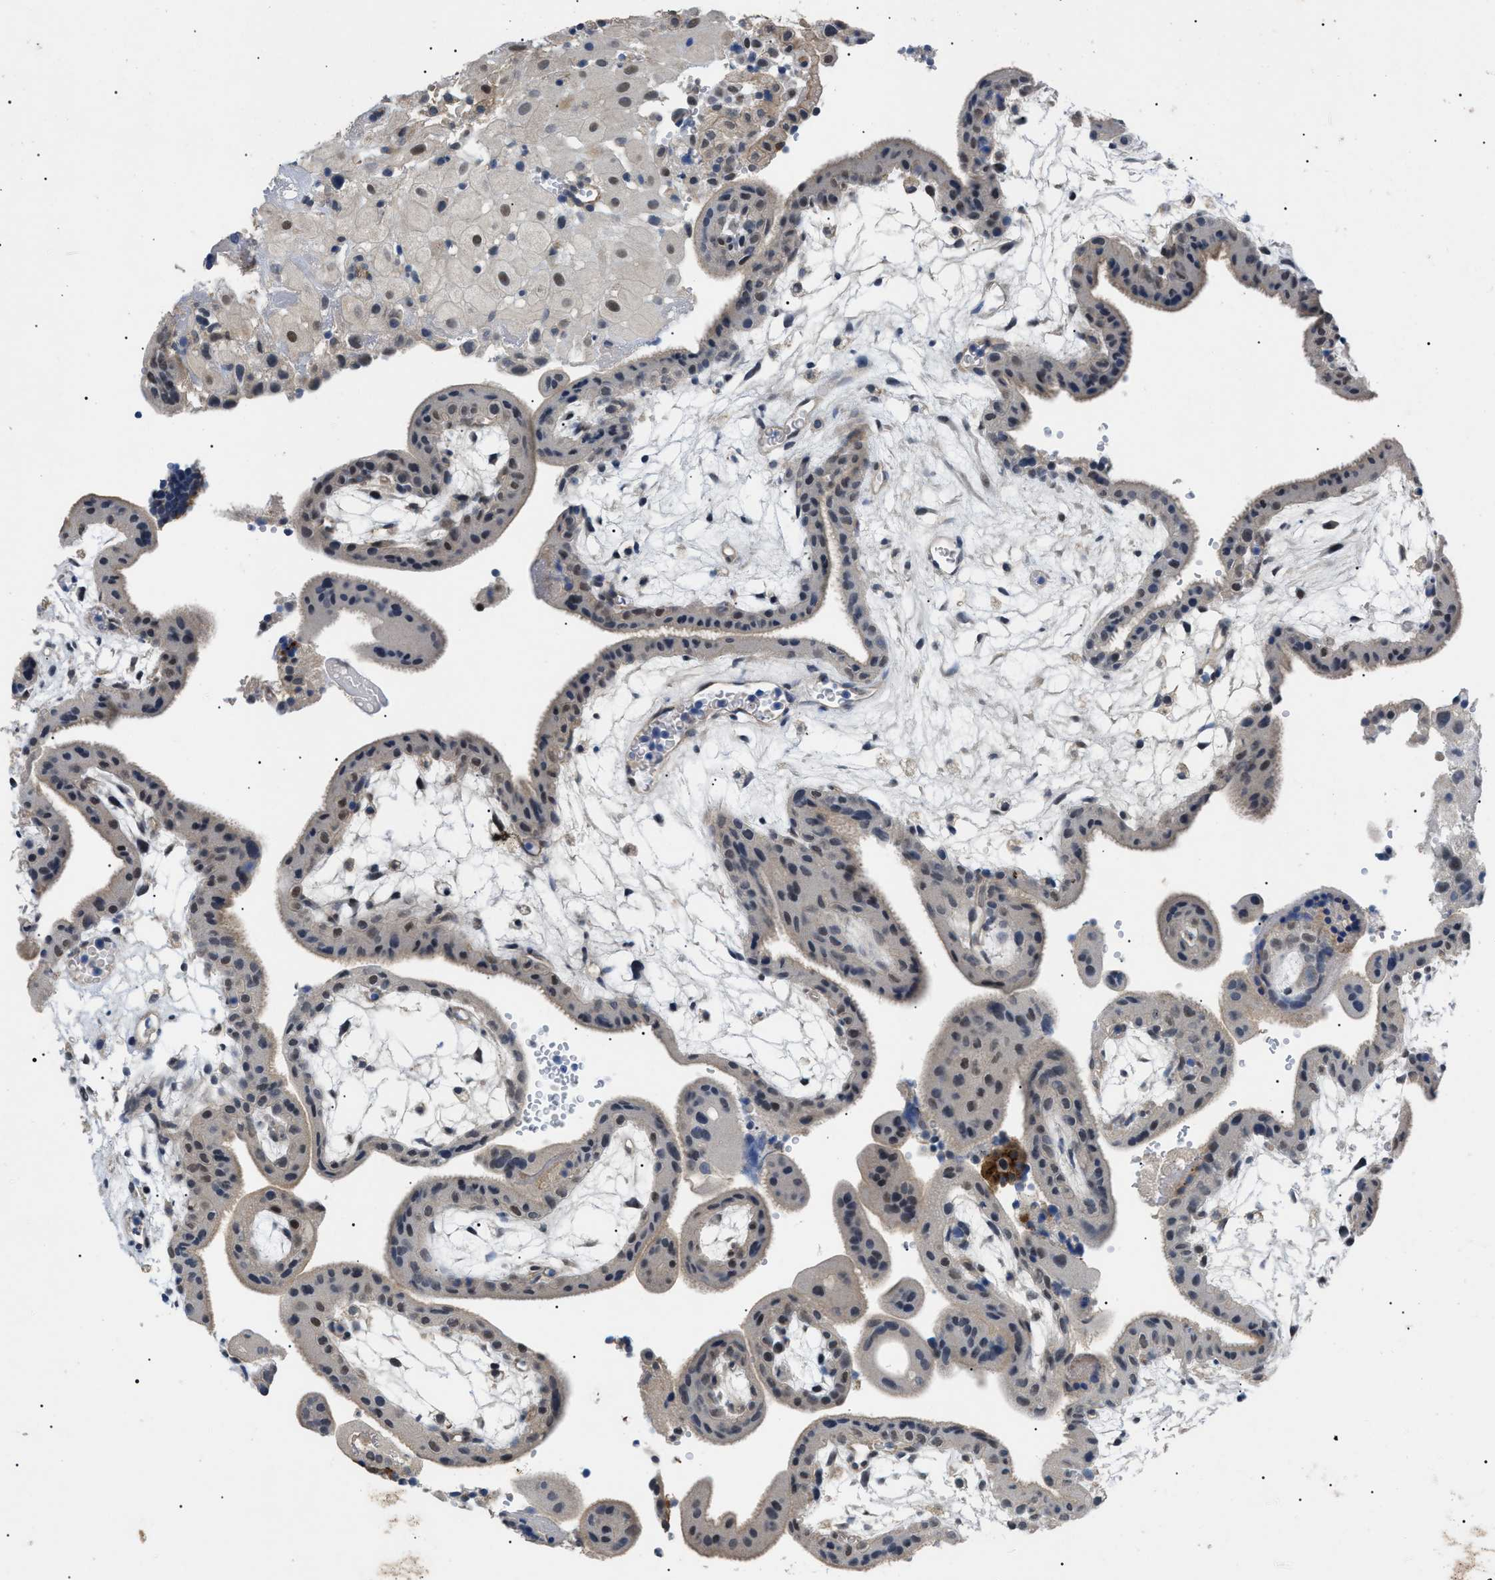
{"staining": {"intensity": "weak", "quantity": "25%-75%", "location": "cytoplasmic/membranous,nuclear"}, "tissue": "placenta", "cell_type": "Decidual cells", "image_type": "normal", "snomed": [{"axis": "morphology", "description": "Normal tissue, NOS"}, {"axis": "topography", "description": "Placenta"}], "caption": "Immunohistochemistry staining of normal placenta, which reveals low levels of weak cytoplasmic/membranous,nuclear expression in approximately 25%-75% of decidual cells indicating weak cytoplasmic/membranous,nuclear protein positivity. The staining was performed using DAB (3,3'-diaminobenzidine) (brown) for protein detection and nuclei were counterstained in hematoxylin (blue).", "gene": "CRCP", "patient": {"sex": "female", "age": 18}}